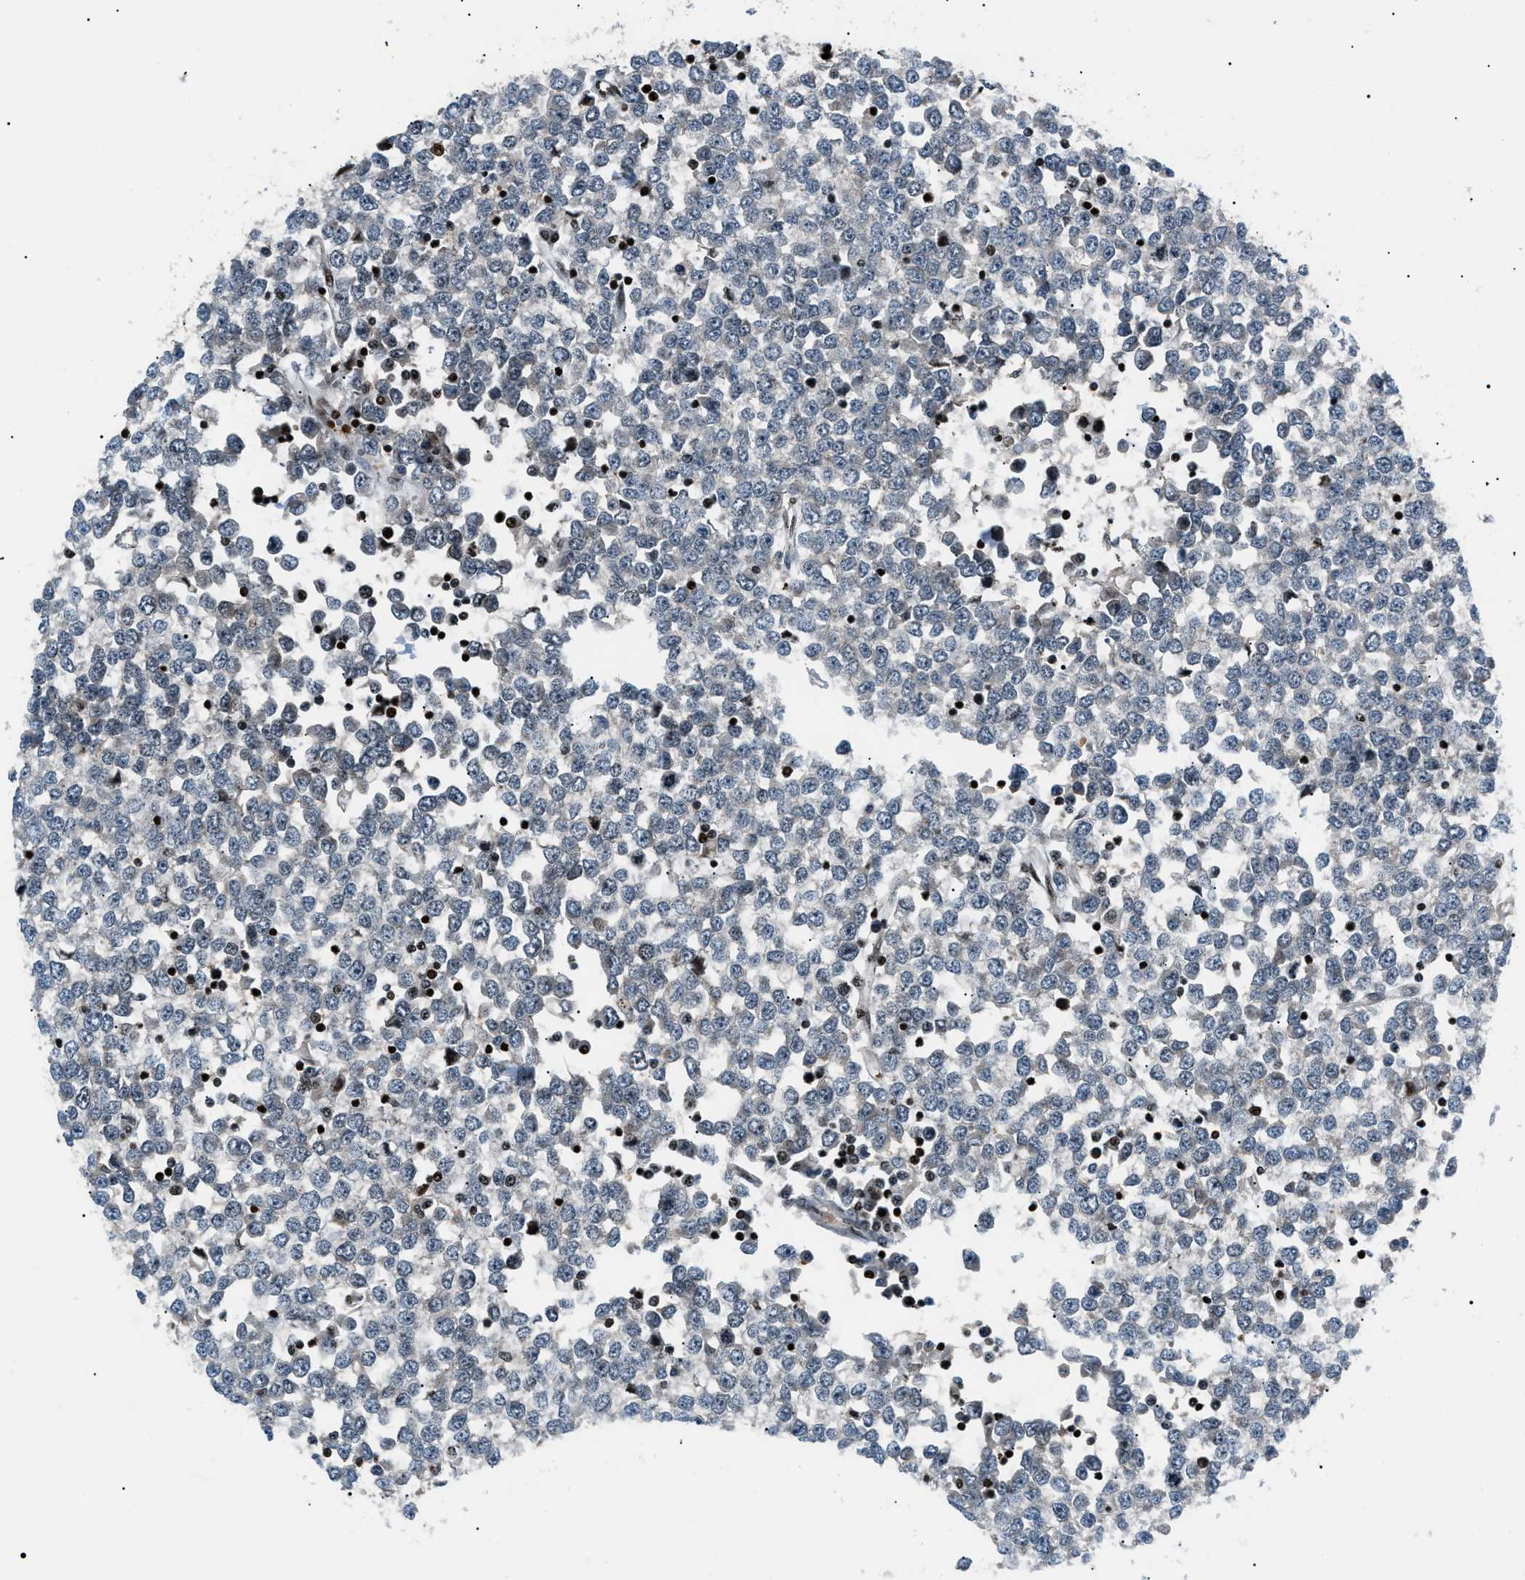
{"staining": {"intensity": "negative", "quantity": "none", "location": "none"}, "tissue": "testis cancer", "cell_type": "Tumor cells", "image_type": "cancer", "snomed": [{"axis": "morphology", "description": "Seminoma, NOS"}, {"axis": "topography", "description": "Testis"}], "caption": "Immunohistochemistry image of neoplastic tissue: testis cancer stained with DAB (3,3'-diaminobenzidine) demonstrates no significant protein expression in tumor cells.", "gene": "PRKX", "patient": {"sex": "male", "age": 65}}